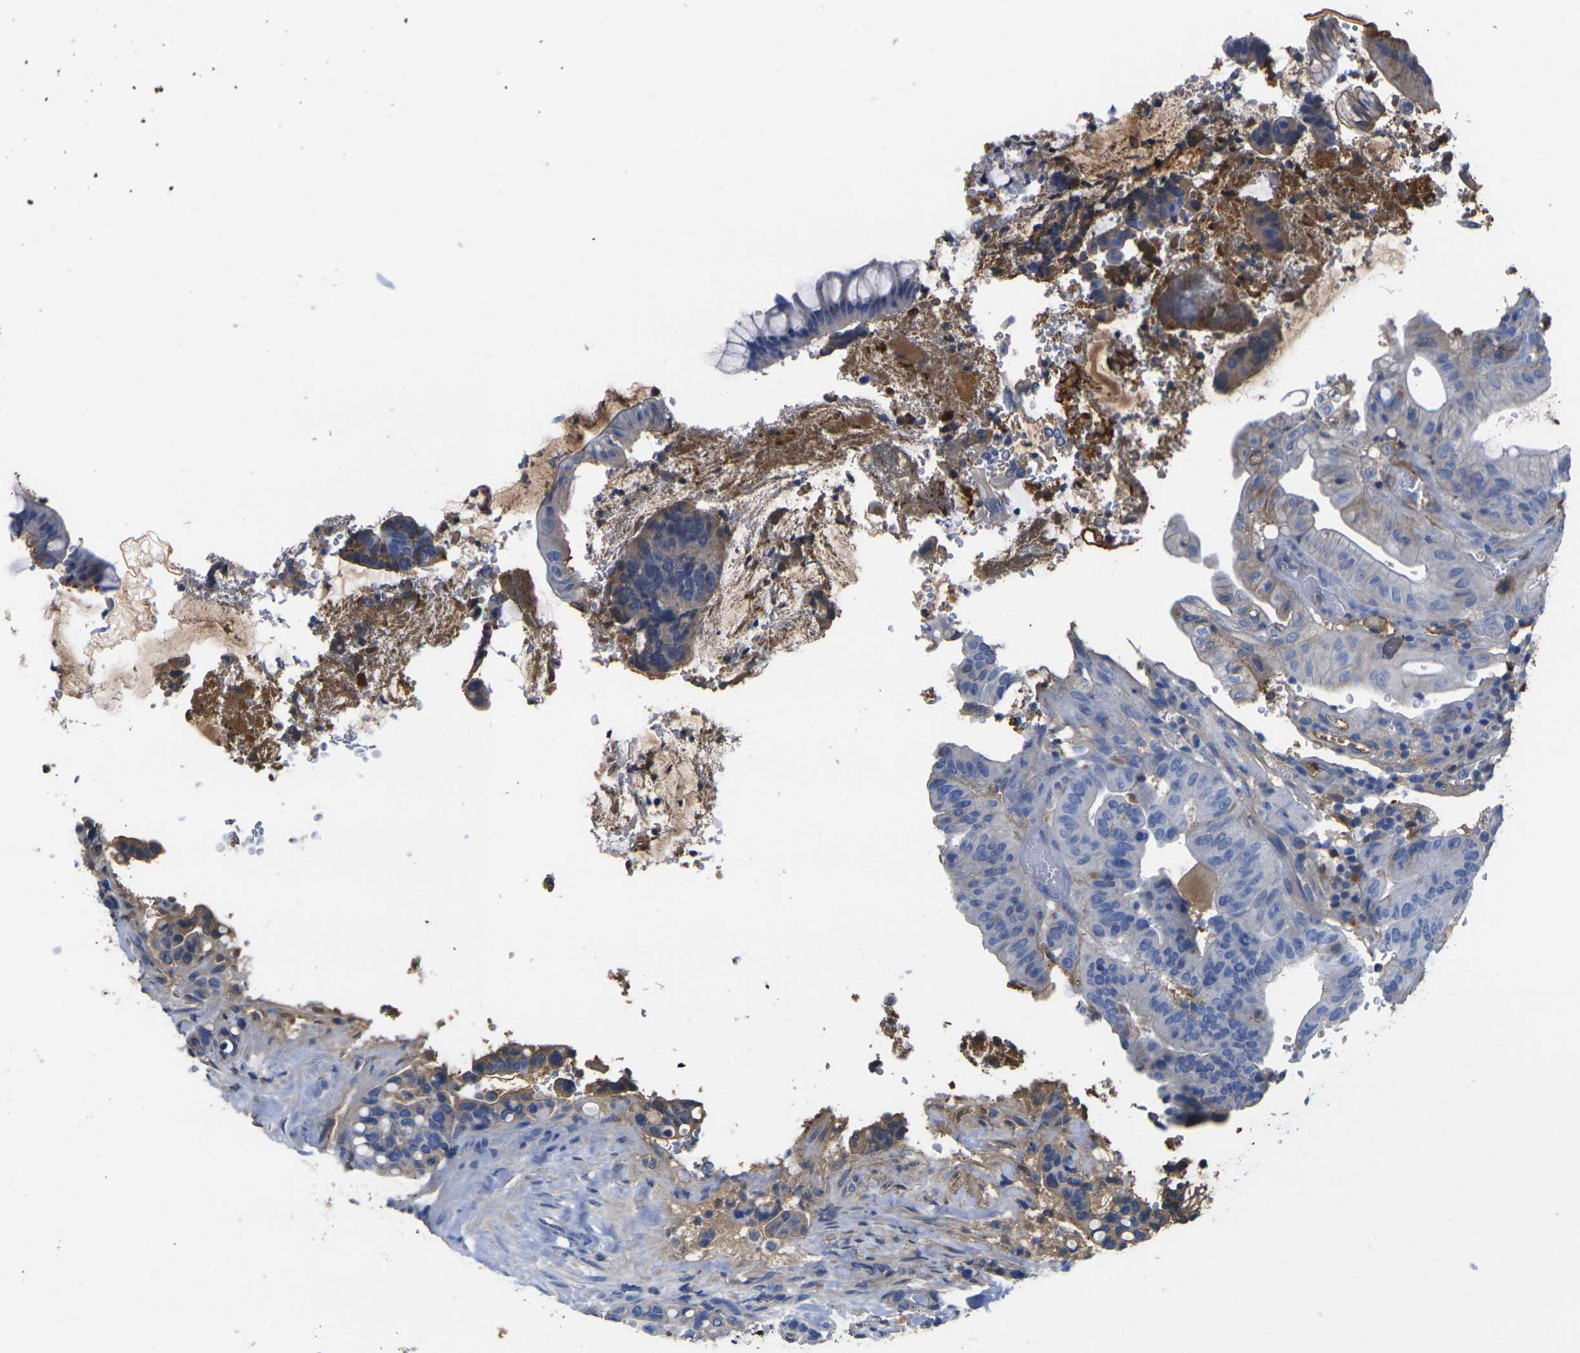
{"staining": {"intensity": "moderate", "quantity": "25%-75%", "location": "cytoplasmic/membranous"}, "tissue": "colorectal cancer", "cell_type": "Tumor cells", "image_type": "cancer", "snomed": [{"axis": "morphology", "description": "Normal tissue, NOS"}, {"axis": "morphology", "description": "Adenocarcinoma, NOS"}, {"axis": "topography", "description": "Colon"}], "caption": "IHC histopathology image of colorectal cancer stained for a protein (brown), which exhibits medium levels of moderate cytoplasmic/membranous positivity in approximately 25%-75% of tumor cells.", "gene": "GREM2", "patient": {"sex": "male", "age": 82}}